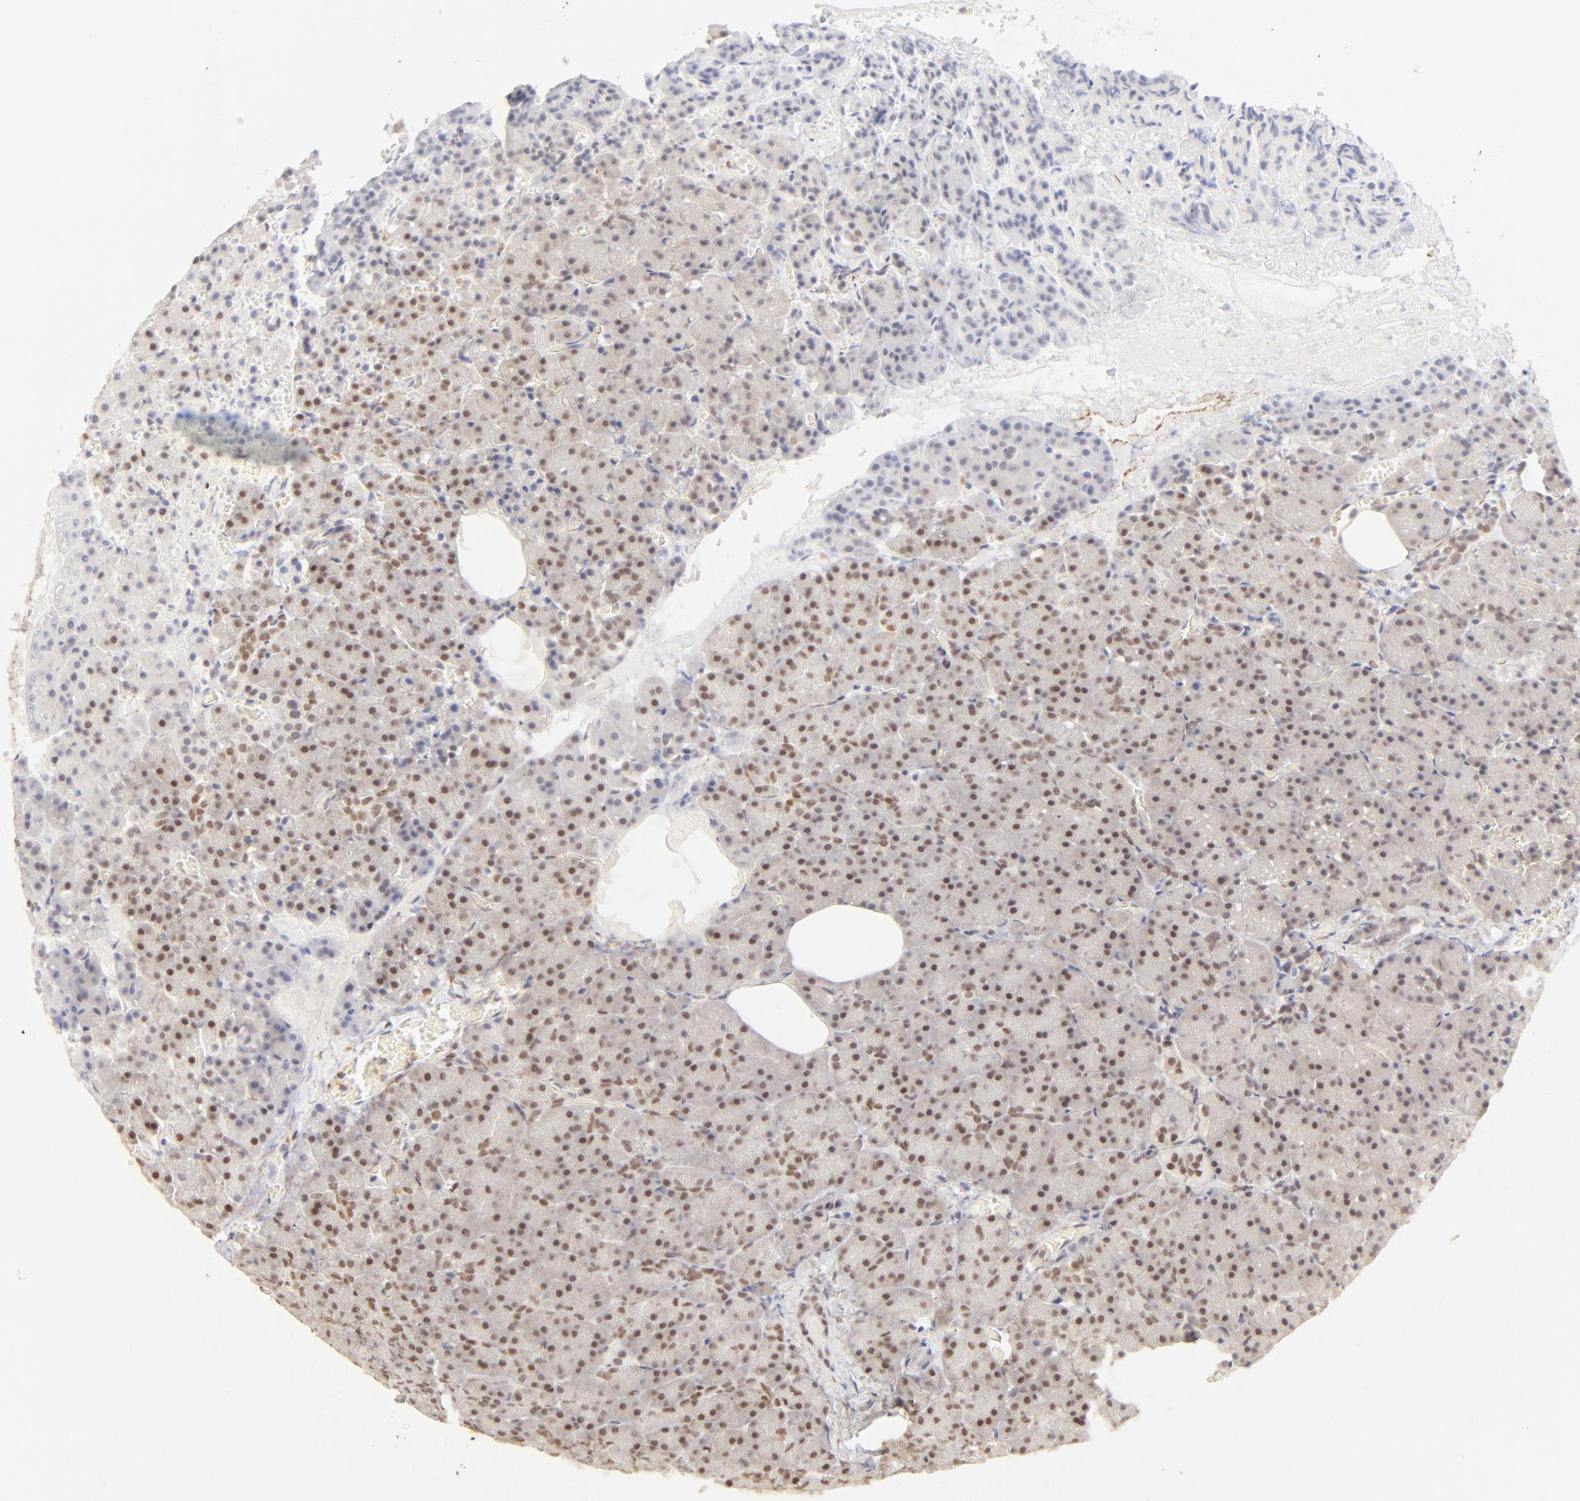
{"staining": {"intensity": "negative", "quantity": "none", "location": "none"}, "tissue": "carcinoid", "cell_type": "Tumor cells", "image_type": "cancer", "snomed": [{"axis": "morphology", "description": "Normal tissue, NOS"}, {"axis": "morphology", "description": "Carcinoid, malignant, NOS"}, {"axis": "topography", "description": "Pancreas"}], "caption": "Immunohistochemistry (IHC) photomicrograph of human carcinoid stained for a protein (brown), which exhibits no staining in tumor cells. The staining was performed using DAB (3,3'-diaminobenzidine) to visualize the protein expression in brown, while the nuclei were stained in blue with hematoxylin (Magnification: 20x).", "gene": "PBX1", "patient": {"sex": "female", "age": 35}}